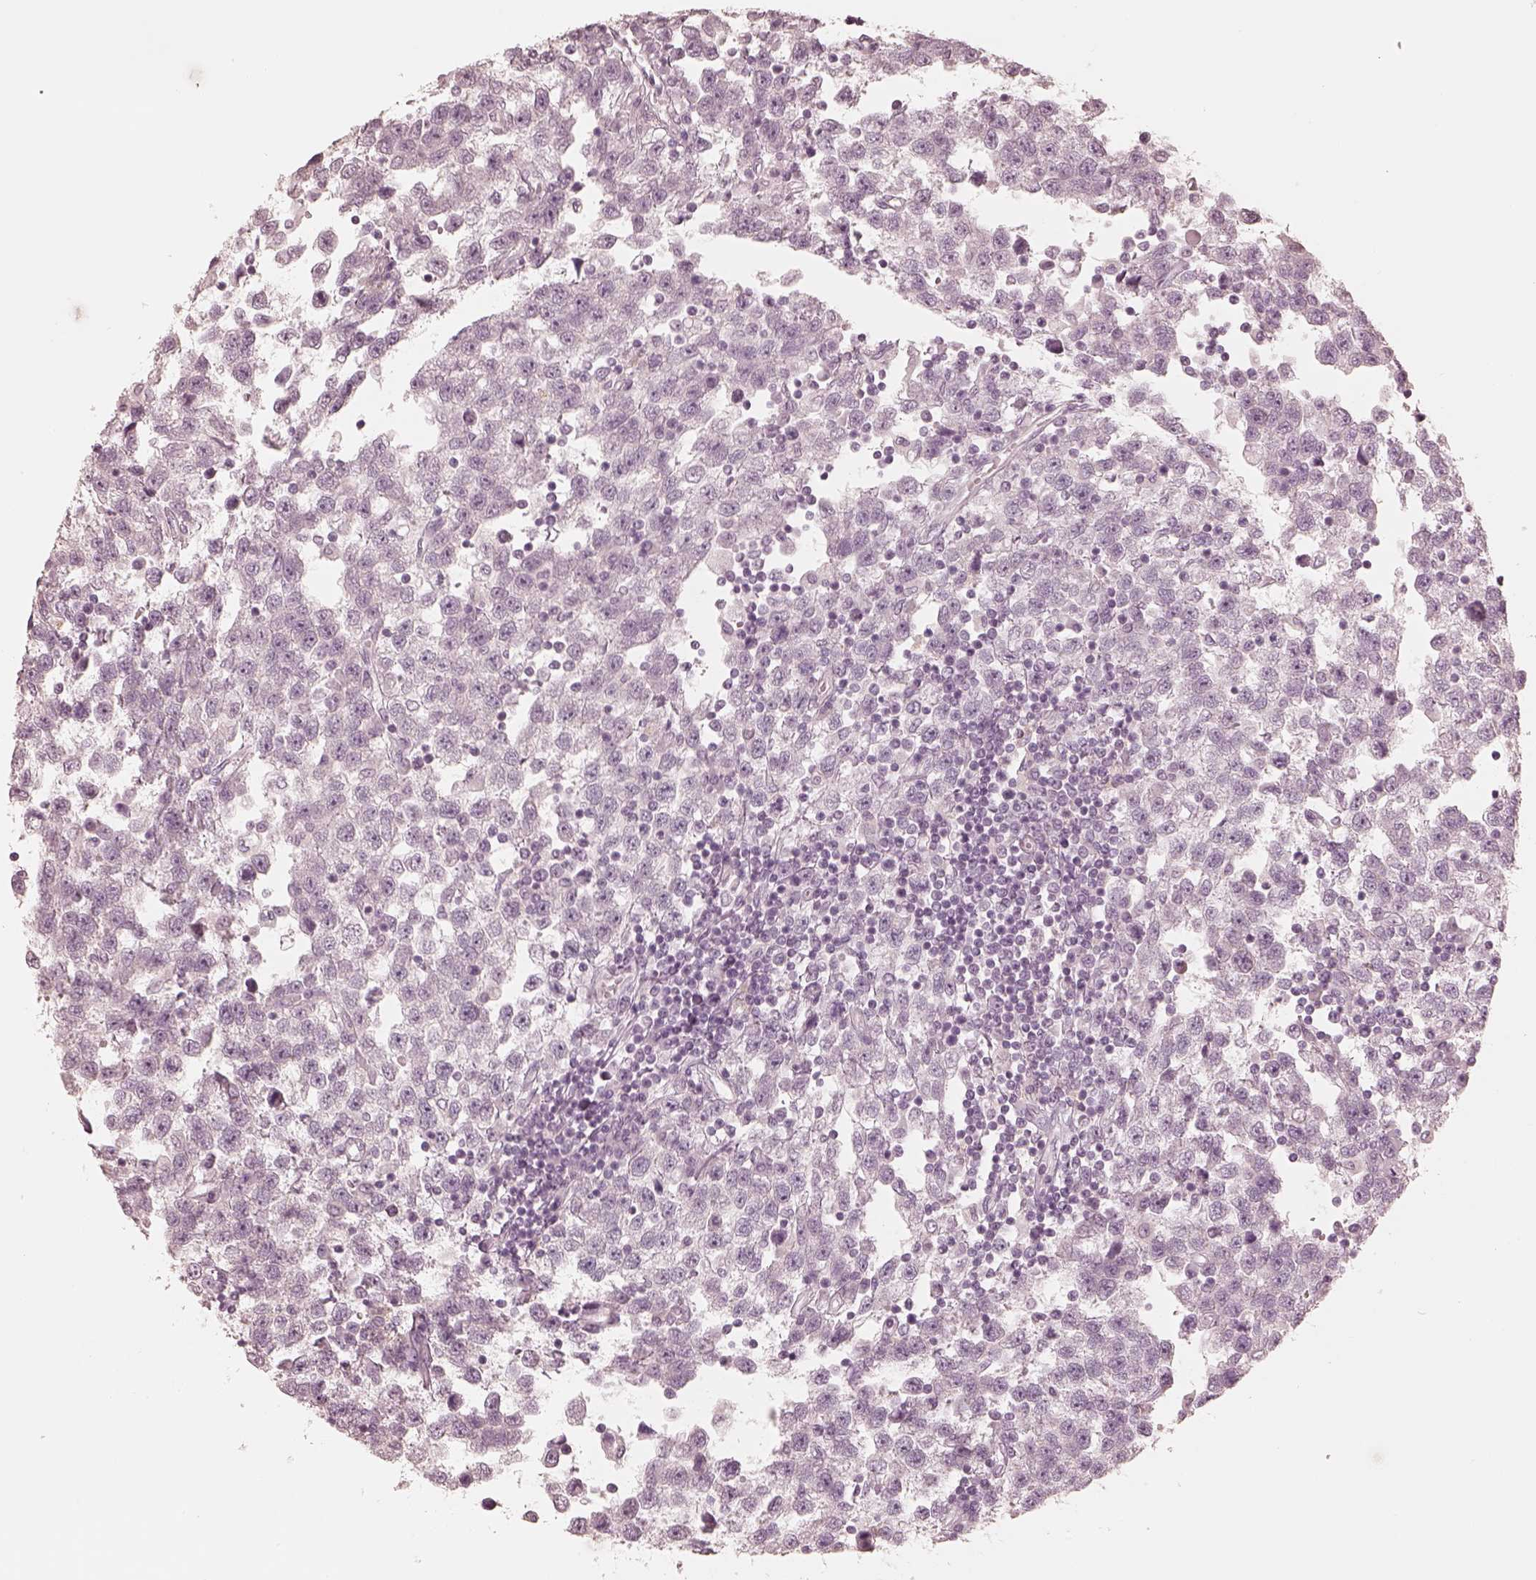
{"staining": {"intensity": "negative", "quantity": "none", "location": "none"}, "tissue": "testis cancer", "cell_type": "Tumor cells", "image_type": "cancer", "snomed": [{"axis": "morphology", "description": "Seminoma, NOS"}, {"axis": "topography", "description": "Testis"}], "caption": "High magnification brightfield microscopy of testis cancer (seminoma) stained with DAB (3,3'-diaminobenzidine) (brown) and counterstained with hematoxylin (blue): tumor cells show no significant staining. (Immunohistochemistry, brightfield microscopy, high magnification).", "gene": "CALR3", "patient": {"sex": "male", "age": 34}}